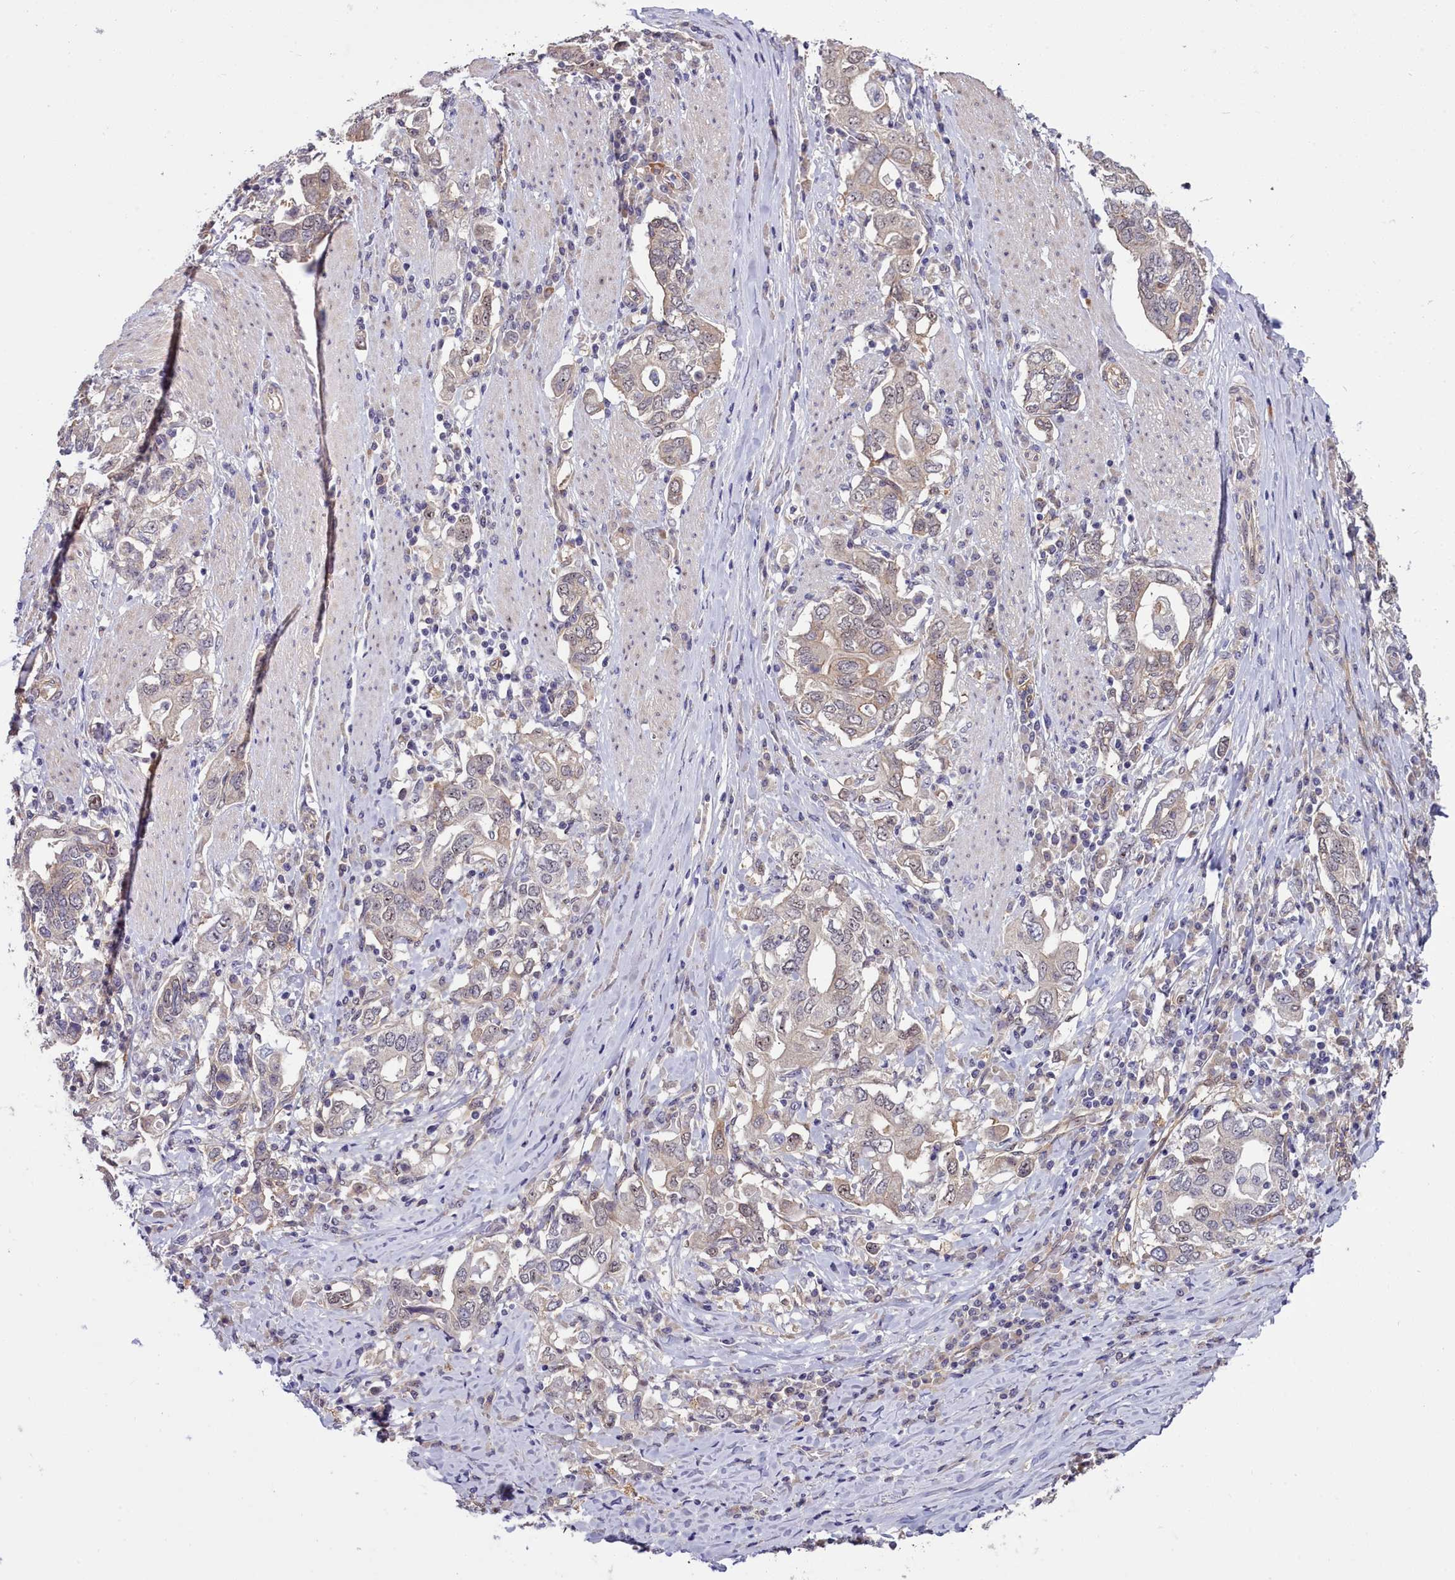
{"staining": {"intensity": "negative", "quantity": "none", "location": "none"}, "tissue": "stomach cancer", "cell_type": "Tumor cells", "image_type": "cancer", "snomed": [{"axis": "morphology", "description": "Adenocarcinoma, NOS"}, {"axis": "topography", "description": "Stomach, upper"}, {"axis": "topography", "description": "Stomach"}], "caption": "Tumor cells are negative for protein expression in human stomach cancer.", "gene": "BCAR1", "patient": {"sex": "male", "age": 62}}